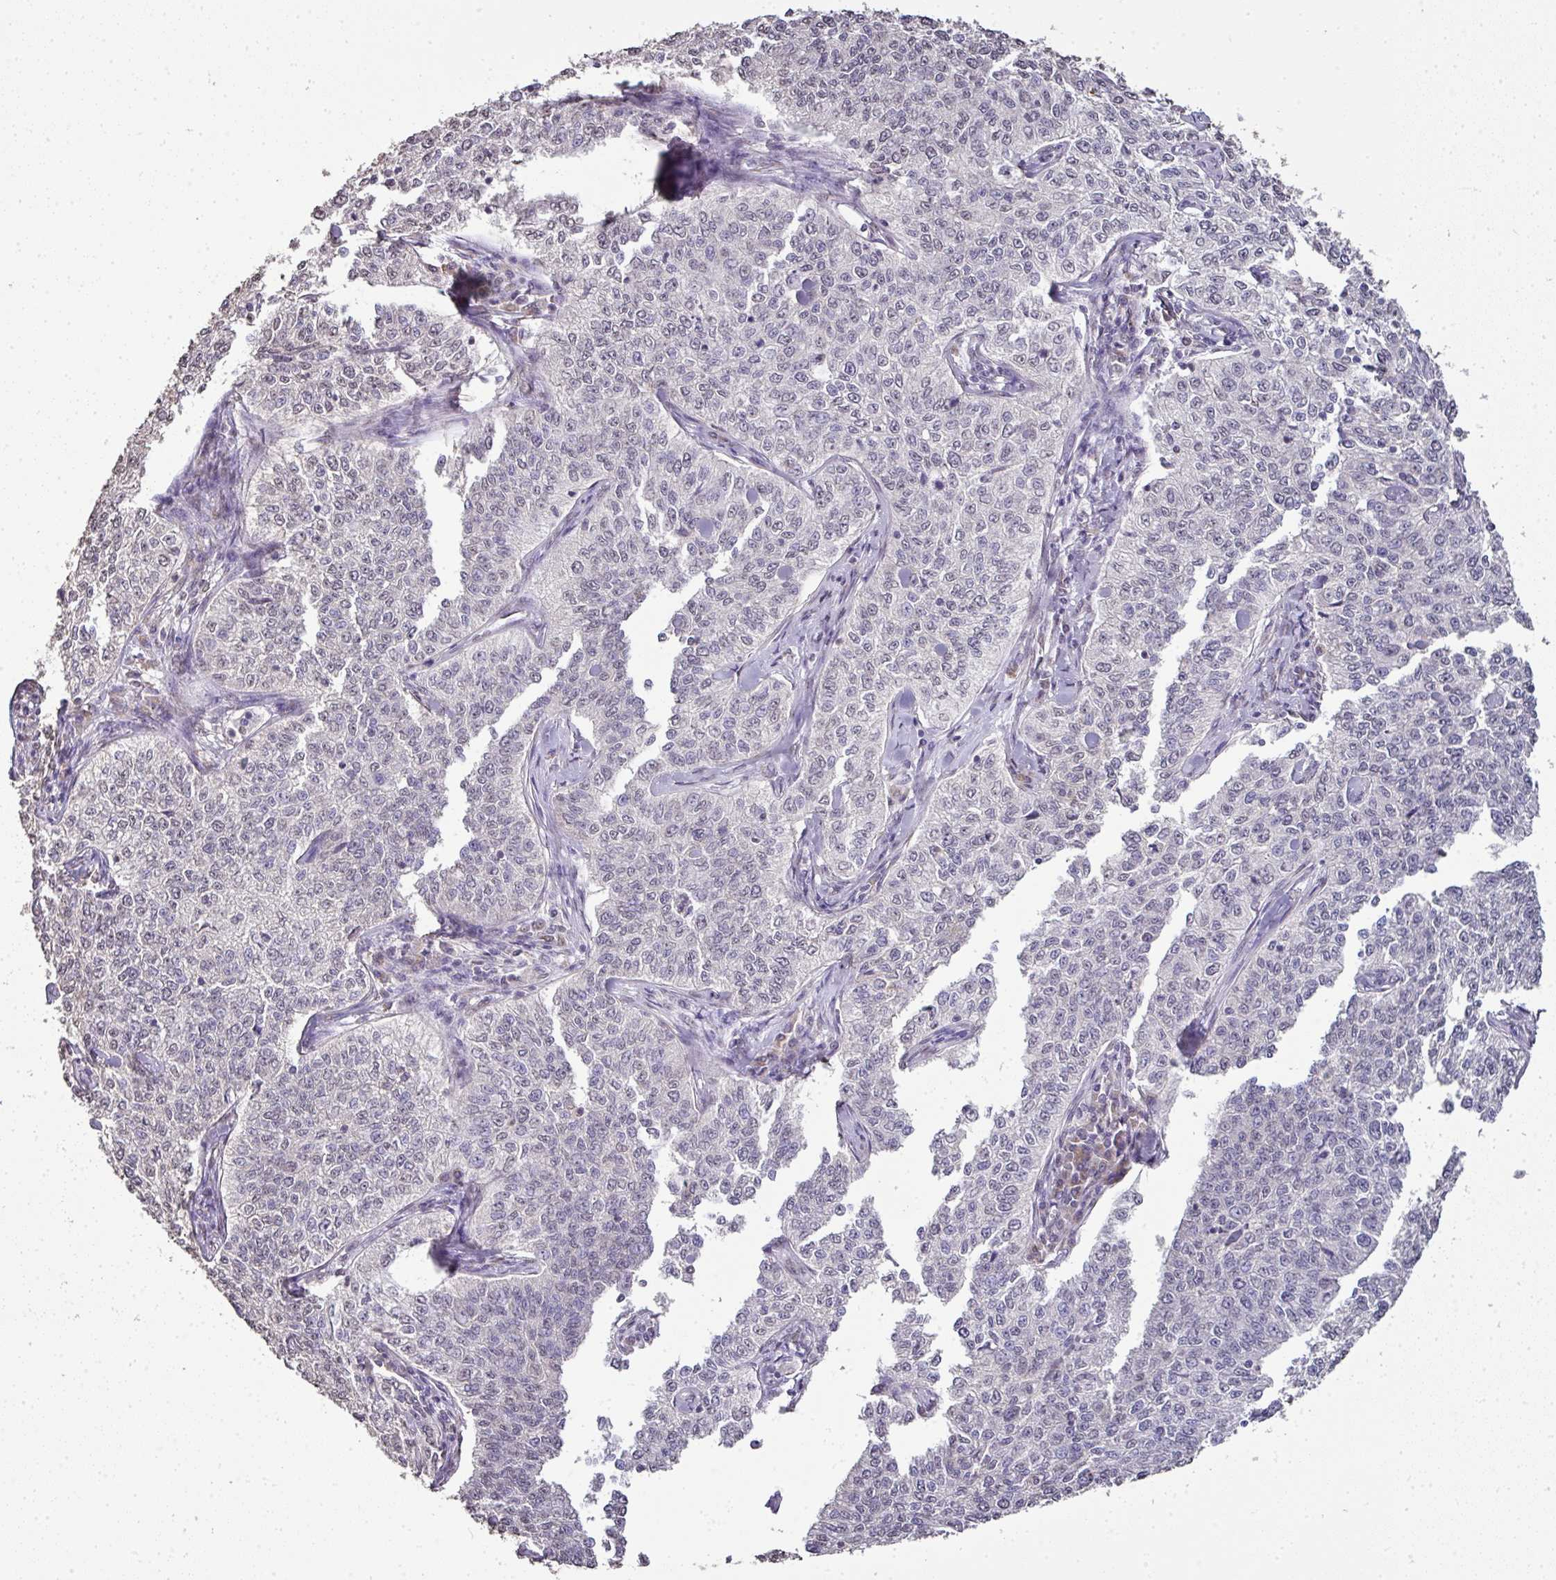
{"staining": {"intensity": "negative", "quantity": "none", "location": "none"}, "tissue": "cervical cancer", "cell_type": "Tumor cells", "image_type": "cancer", "snomed": [{"axis": "morphology", "description": "Squamous cell carcinoma, NOS"}, {"axis": "topography", "description": "Cervix"}], "caption": "This is a micrograph of IHC staining of cervical cancer (squamous cell carcinoma), which shows no expression in tumor cells.", "gene": "JPH2", "patient": {"sex": "female", "age": 35}}